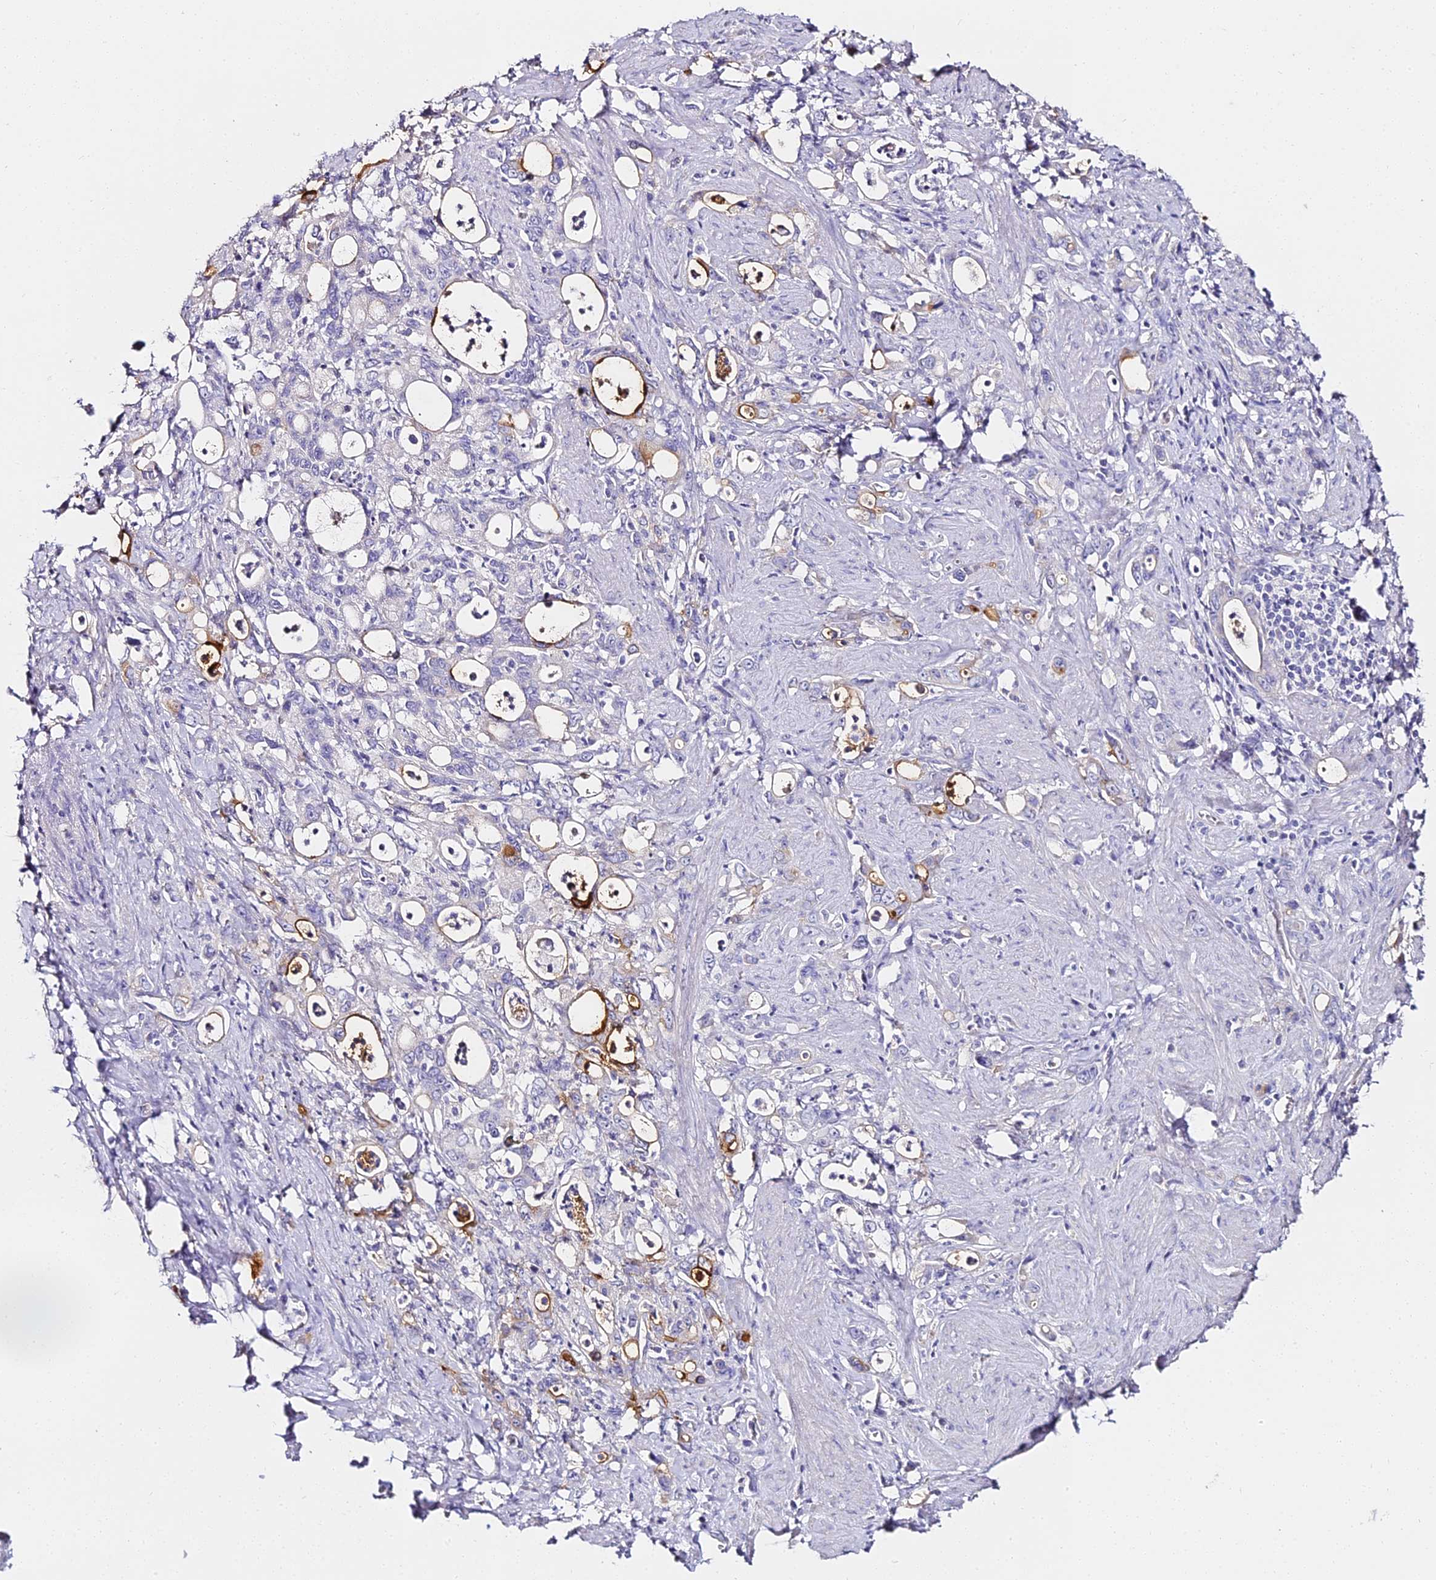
{"staining": {"intensity": "moderate", "quantity": "<25%", "location": "cytoplasmic/membranous"}, "tissue": "stomach cancer", "cell_type": "Tumor cells", "image_type": "cancer", "snomed": [{"axis": "morphology", "description": "Adenocarcinoma, NOS"}, {"axis": "topography", "description": "Stomach, lower"}], "caption": "Stomach cancer (adenocarcinoma) was stained to show a protein in brown. There is low levels of moderate cytoplasmic/membranous expression in approximately <25% of tumor cells.", "gene": "ALPG", "patient": {"sex": "female", "age": 43}}